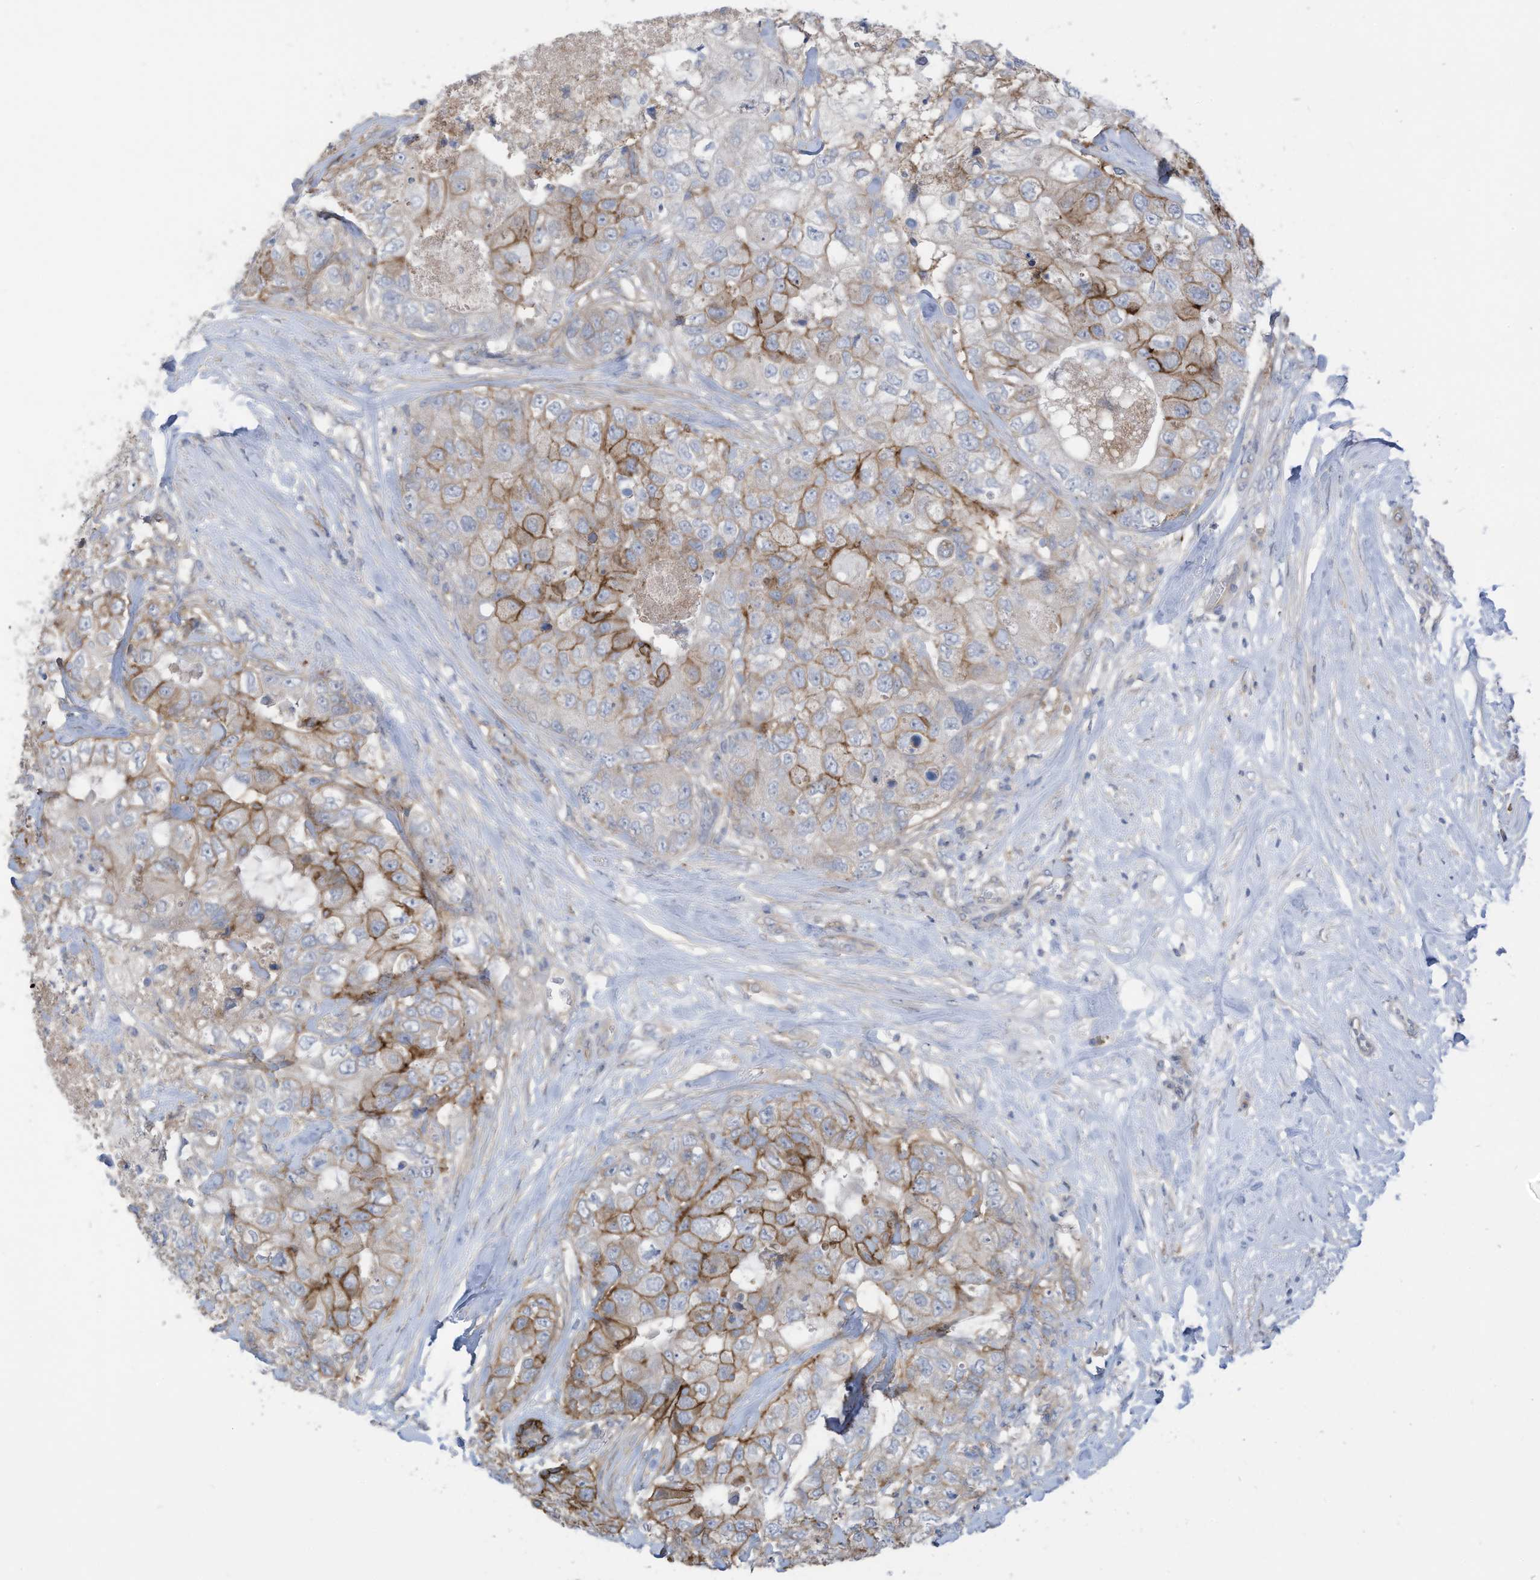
{"staining": {"intensity": "strong", "quantity": "25%-75%", "location": "cytoplasmic/membranous"}, "tissue": "breast cancer", "cell_type": "Tumor cells", "image_type": "cancer", "snomed": [{"axis": "morphology", "description": "Duct carcinoma"}, {"axis": "topography", "description": "Breast"}], "caption": "Breast intraductal carcinoma stained with a brown dye exhibits strong cytoplasmic/membranous positive staining in about 25%-75% of tumor cells.", "gene": "SLC1A5", "patient": {"sex": "female", "age": 62}}